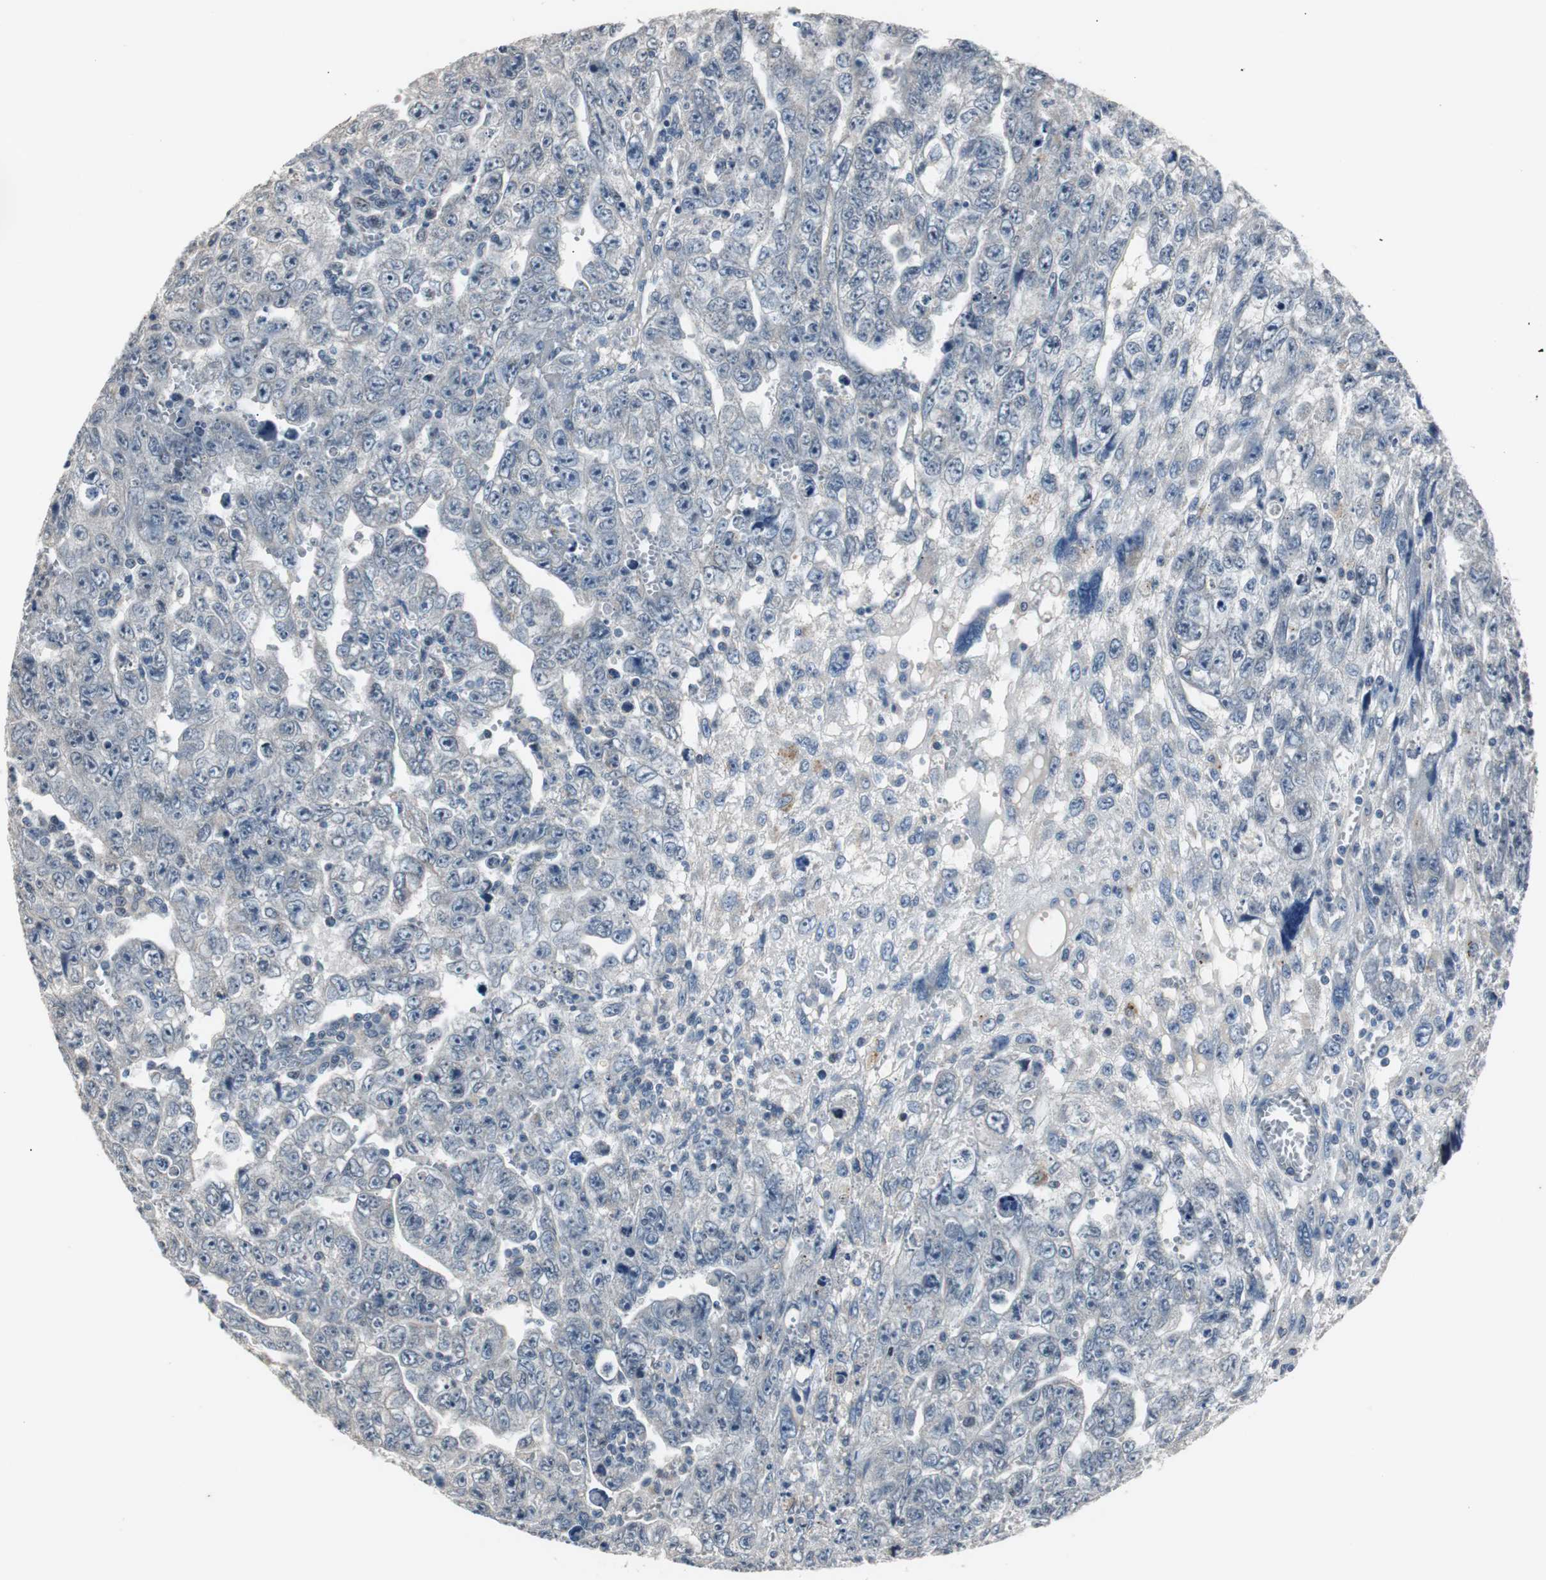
{"staining": {"intensity": "negative", "quantity": "none", "location": "none"}, "tissue": "testis cancer", "cell_type": "Tumor cells", "image_type": "cancer", "snomed": [{"axis": "morphology", "description": "Carcinoma, Embryonal, NOS"}, {"axis": "topography", "description": "Testis"}], "caption": "Image shows no protein staining in tumor cells of embryonal carcinoma (testis) tissue.", "gene": "PCYT1B", "patient": {"sex": "male", "age": 28}}